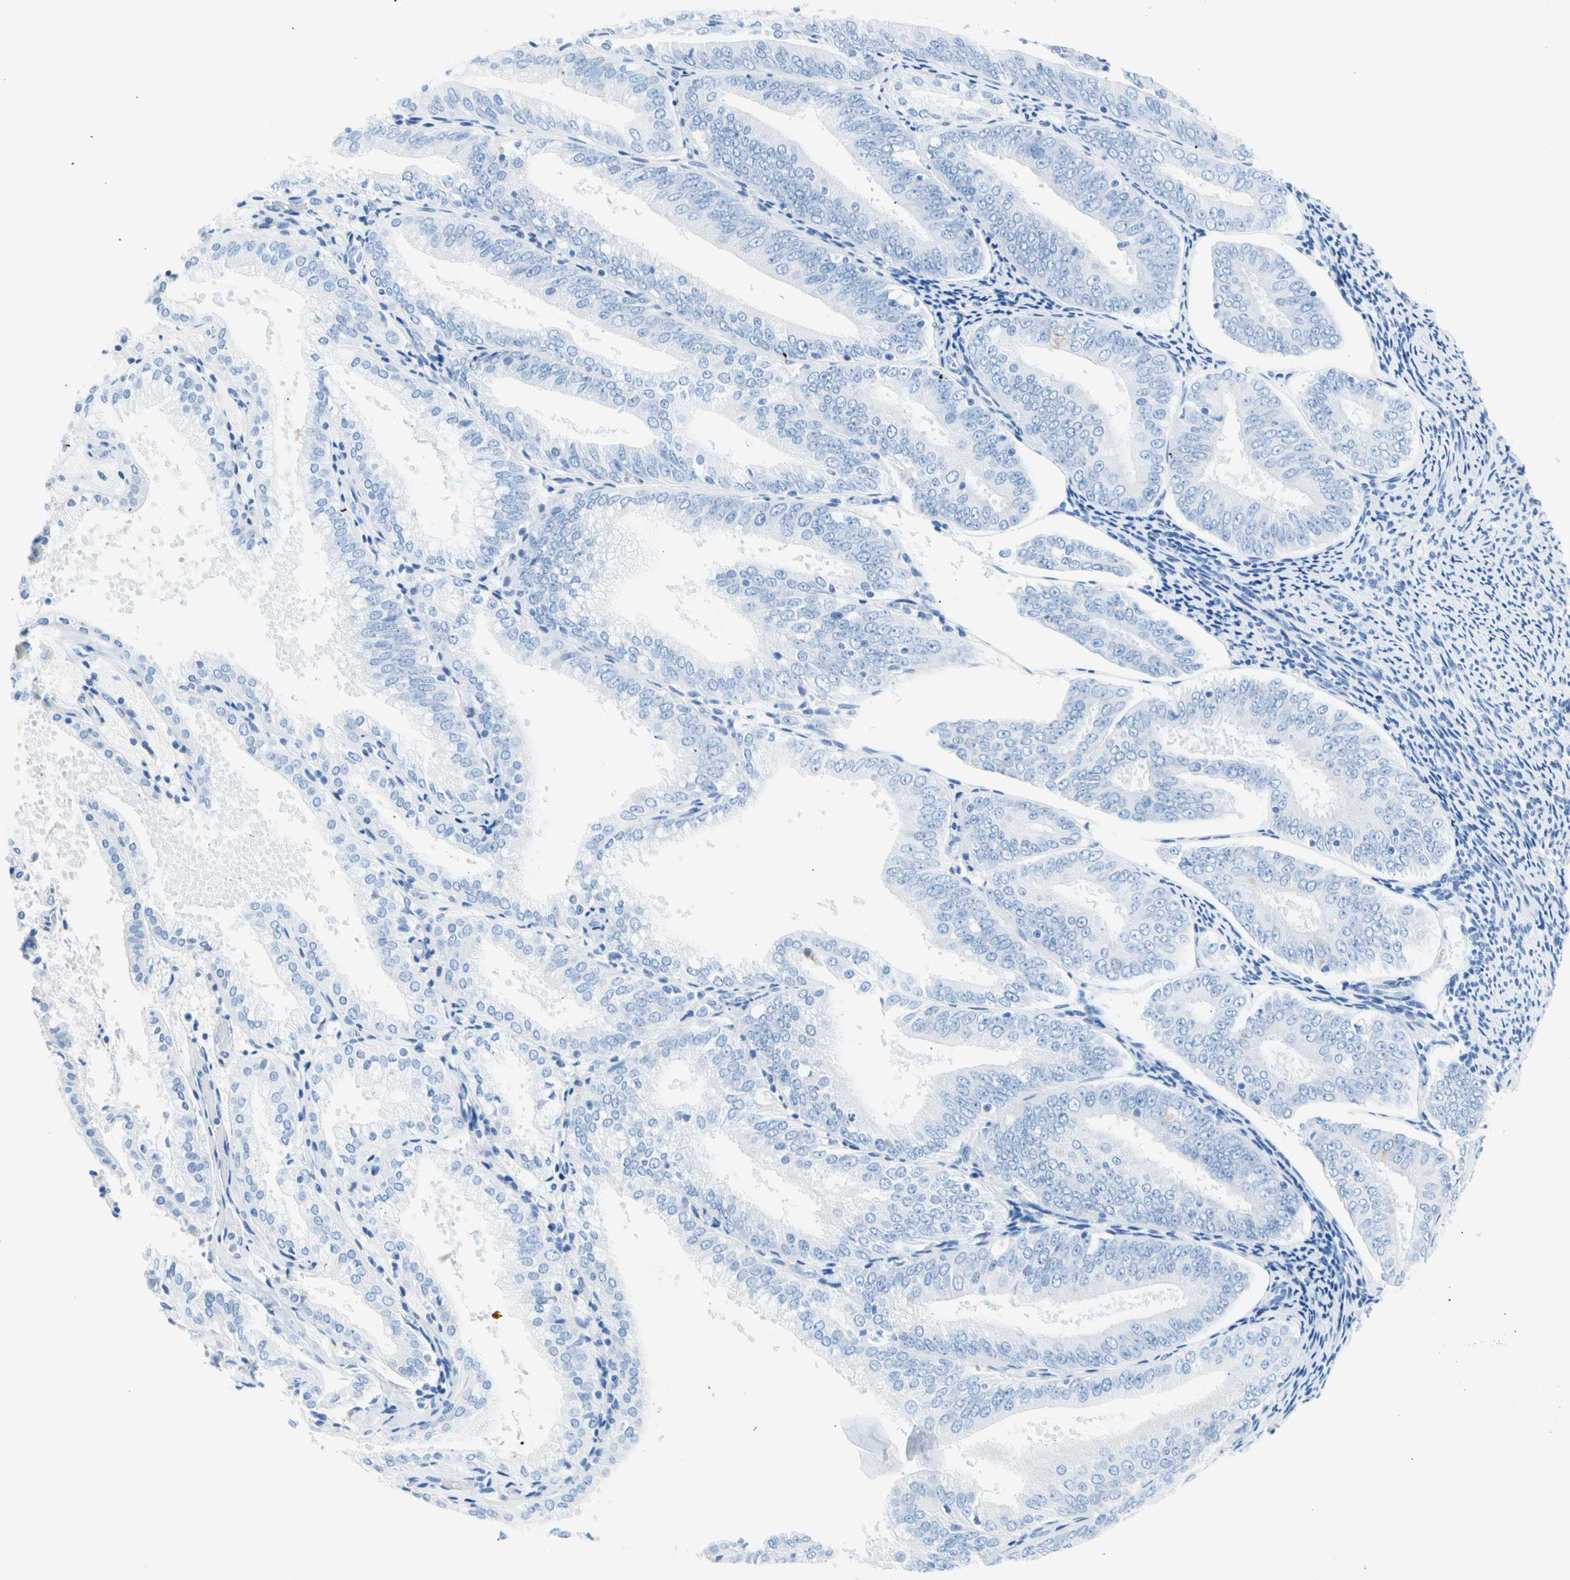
{"staining": {"intensity": "negative", "quantity": "none", "location": "none"}, "tissue": "endometrial cancer", "cell_type": "Tumor cells", "image_type": "cancer", "snomed": [{"axis": "morphology", "description": "Adenocarcinoma, NOS"}, {"axis": "topography", "description": "Endometrium"}], "caption": "Immunohistochemistry (IHC) micrograph of neoplastic tissue: human endometrial adenocarcinoma stained with DAB (3,3'-diaminobenzidine) displays no significant protein expression in tumor cells.", "gene": "CEL", "patient": {"sex": "female", "age": 63}}